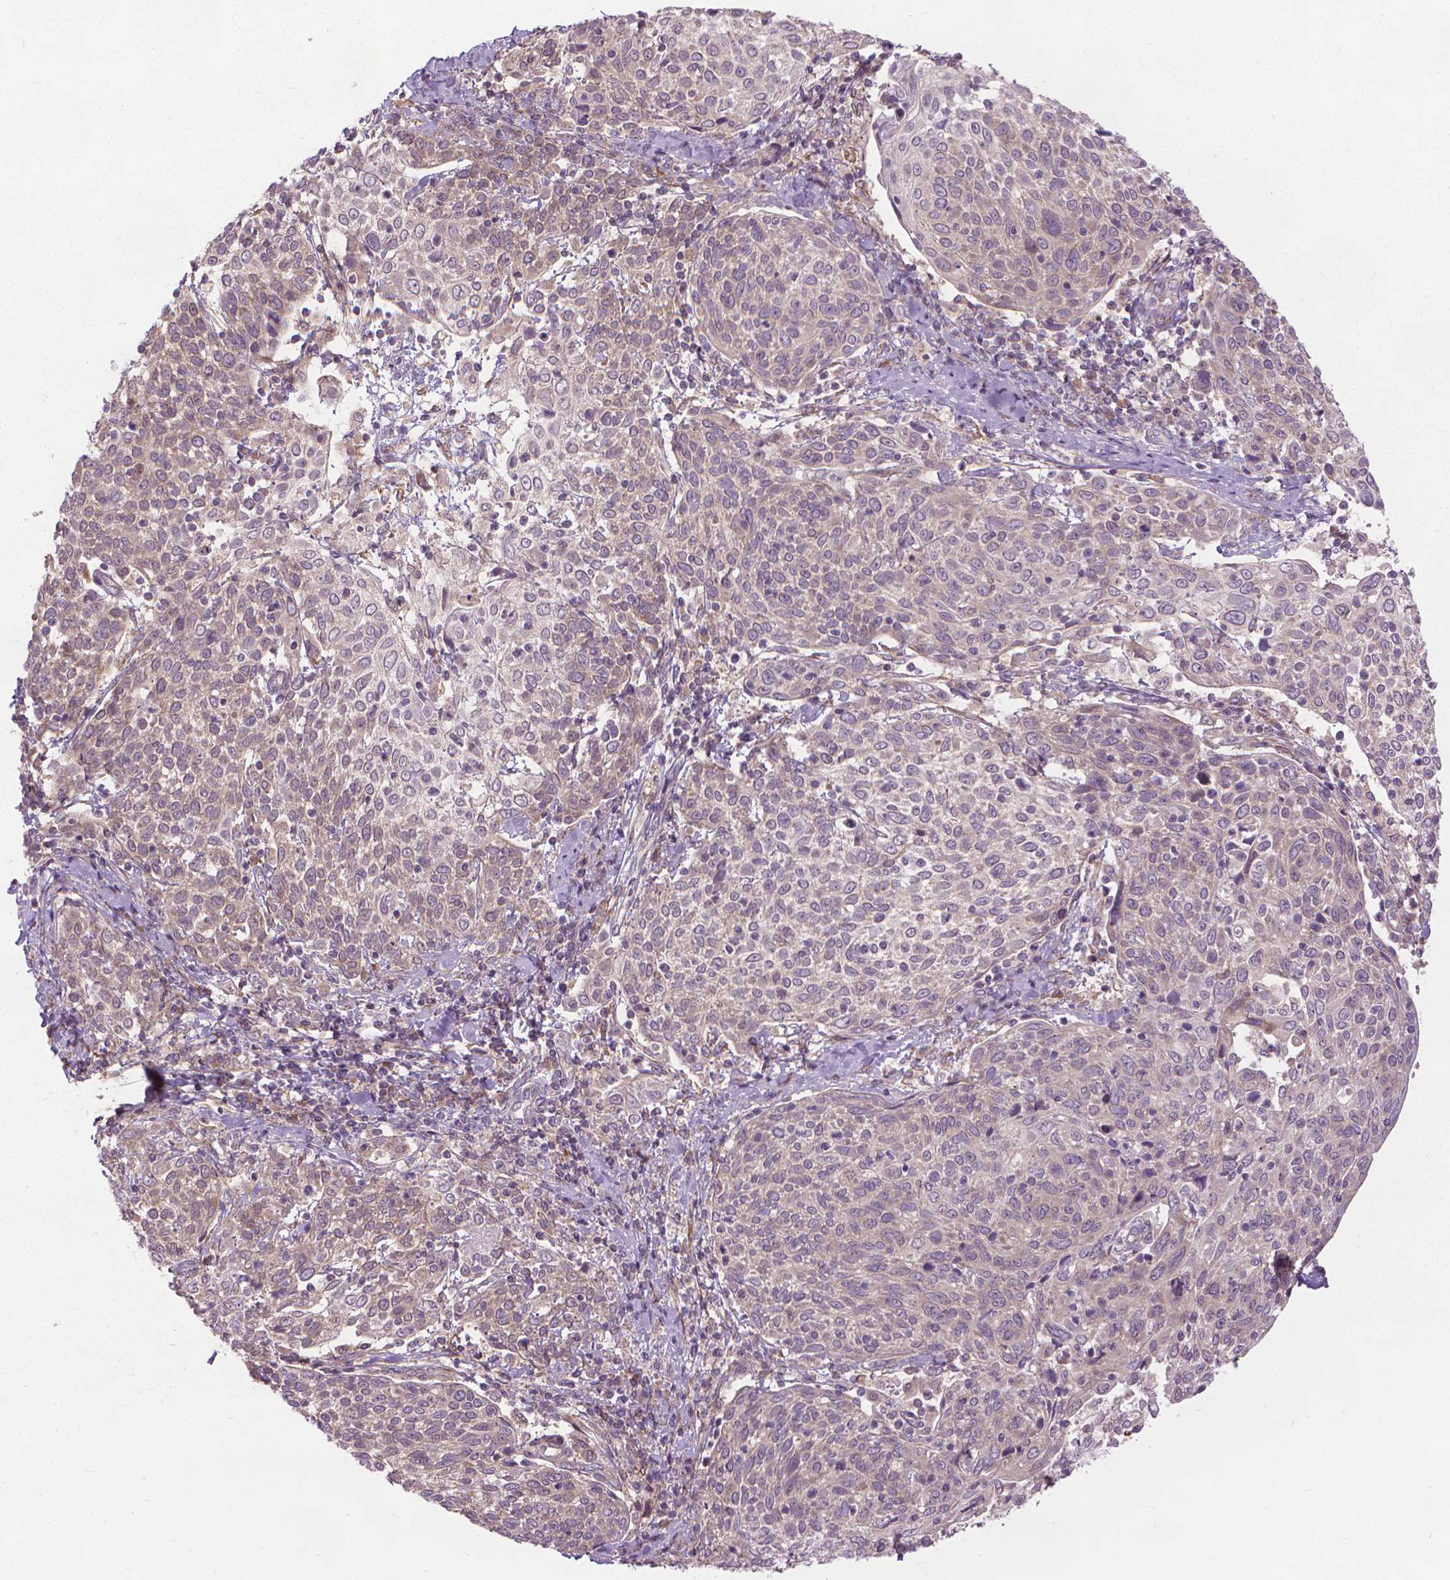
{"staining": {"intensity": "weak", "quantity": "25%-75%", "location": "cytoplasmic/membranous"}, "tissue": "cervical cancer", "cell_type": "Tumor cells", "image_type": "cancer", "snomed": [{"axis": "morphology", "description": "Squamous cell carcinoma, NOS"}, {"axis": "topography", "description": "Cervix"}], "caption": "Tumor cells show low levels of weak cytoplasmic/membranous expression in approximately 25%-75% of cells in human cervical cancer (squamous cell carcinoma).", "gene": "NUDT1", "patient": {"sex": "female", "age": 61}}